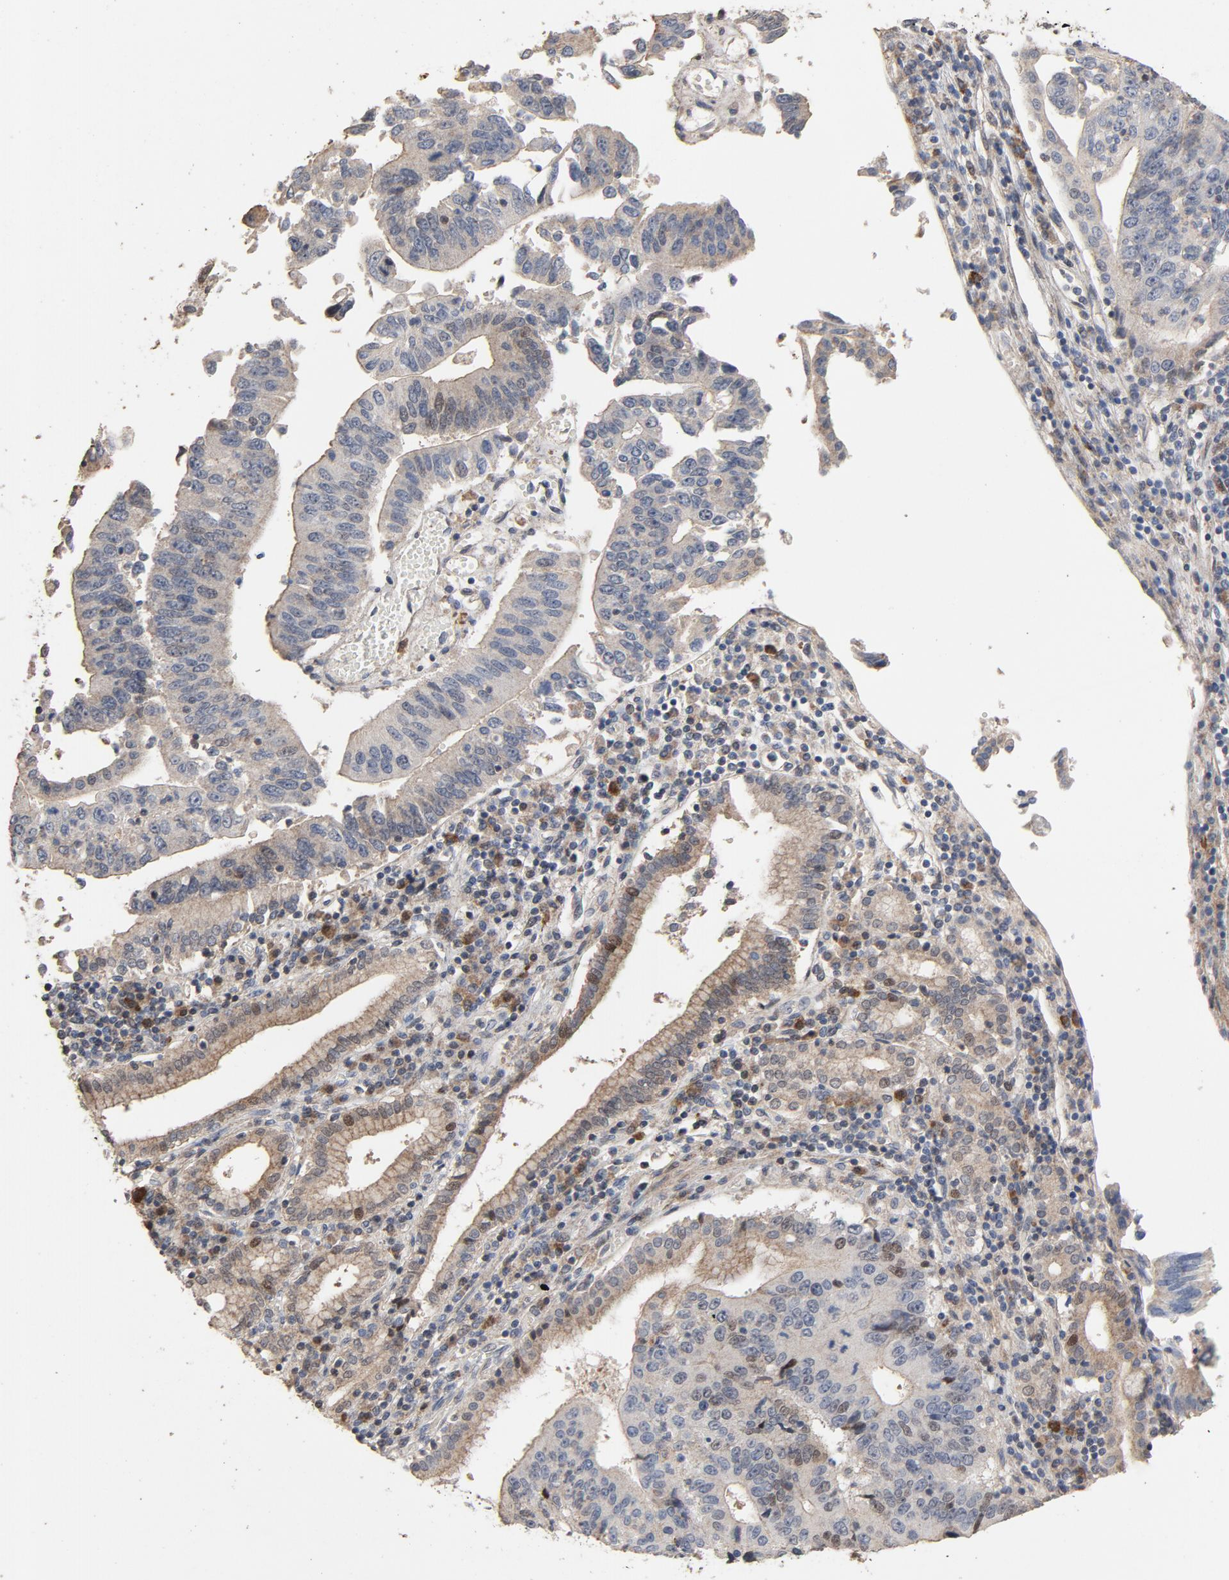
{"staining": {"intensity": "weak", "quantity": "25%-75%", "location": "cytoplasmic/membranous"}, "tissue": "pancreatic cancer", "cell_type": "Tumor cells", "image_type": "cancer", "snomed": [{"axis": "morphology", "description": "Adenocarcinoma, NOS"}, {"axis": "topography", "description": "Pancreas"}], "caption": "IHC histopathology image of human adenocarcinoma (pancreatic) stained for a protein (brown), which demonstrates low levels of weak cytoplasmic/membranous expression in about 25%-75% of tumor cells.", "gene": "CDK6", "patient": {"sex": "female", "age": 48}}